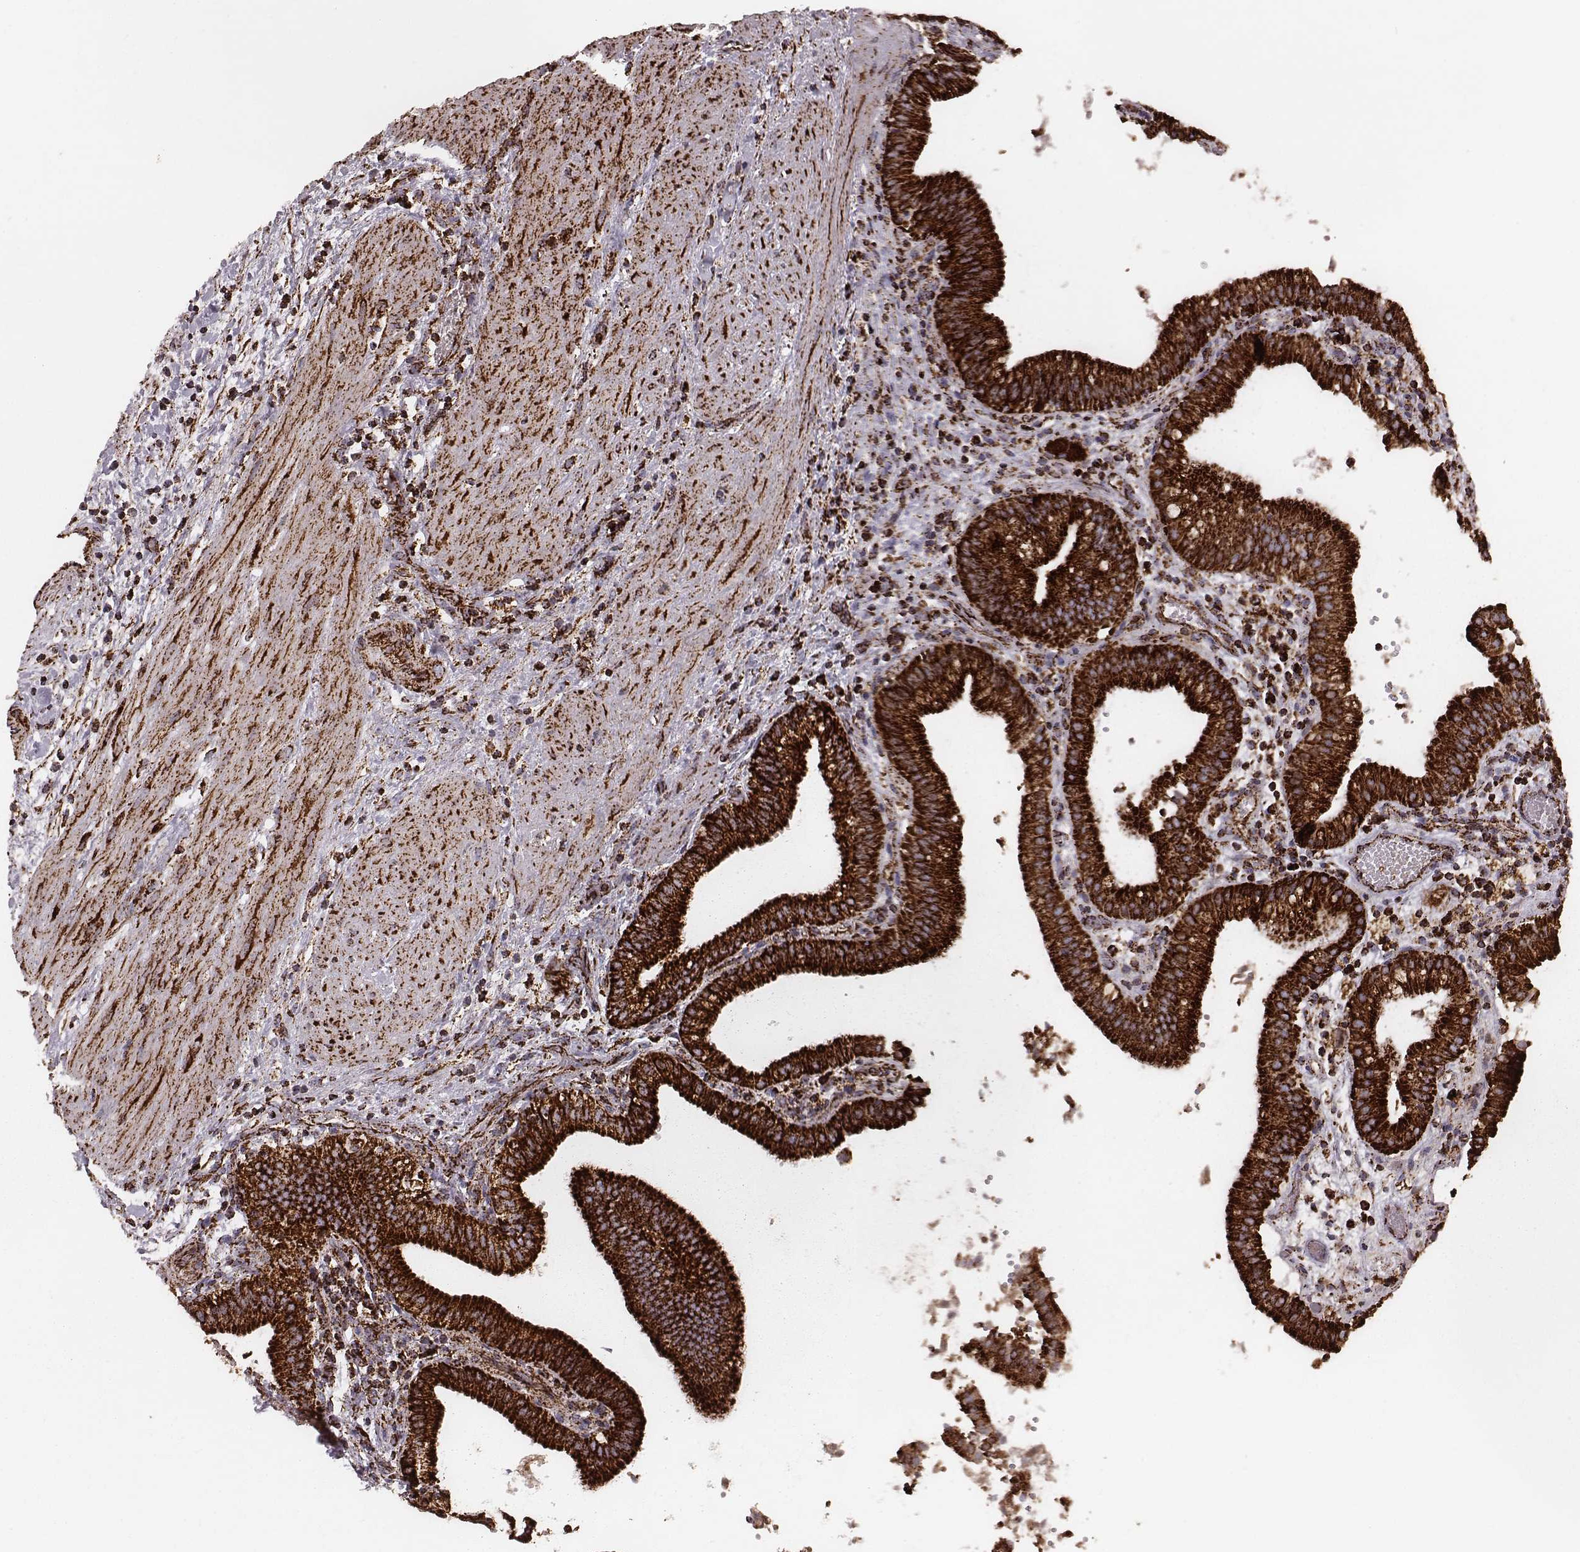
{"staining": {"intensity": "strong", "quantity": ">75%", "location": "cytoplasmic/membranous"}, "tissue": "gallbladder", "cell_type": "Glandular cells", "image_type": "normal", "snomed": [{"axis": "morphology", "description": "Normal tissue, NOS"}, {"axis": "topography", "description": "Gallbladder"}], "caption": "Strong cytoplasmic/membranous positivity is present in approximately >75% of glandular cells in unremarkable gallbladder. (DAB = brown stain, brightfield microscopy at high magnification).", "gene": "TUFM", "patient": {"sex": "male", "age": 42}}